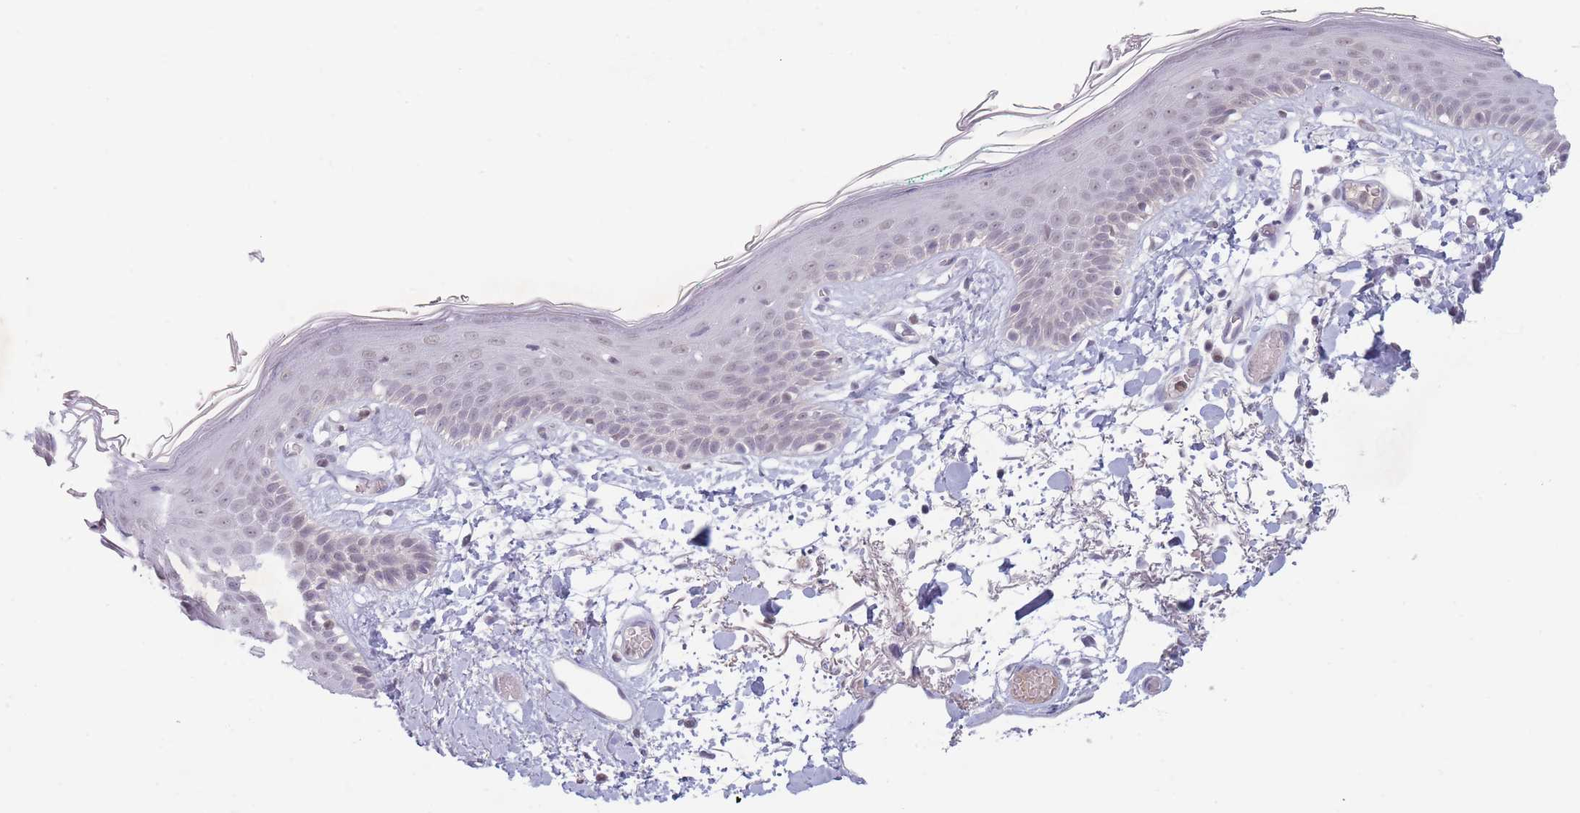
{"staining": {"intensity": "negative", "quantity": "none", "location": "none"}, "tissue": "skin", "cell_type": "Fibroblasts", "image_type": "normal", "snomed": [{"axis": "morphology", "description": "Normal tissue, NOS"}, {"axis": "topography", "description": "Skin"}], "caption": "Immunohistochemistry of benign human skin demonstrates no staining in fibroblasts.", "gene": "ARID3B", "patient": {"sex": "male", "age": 79}}